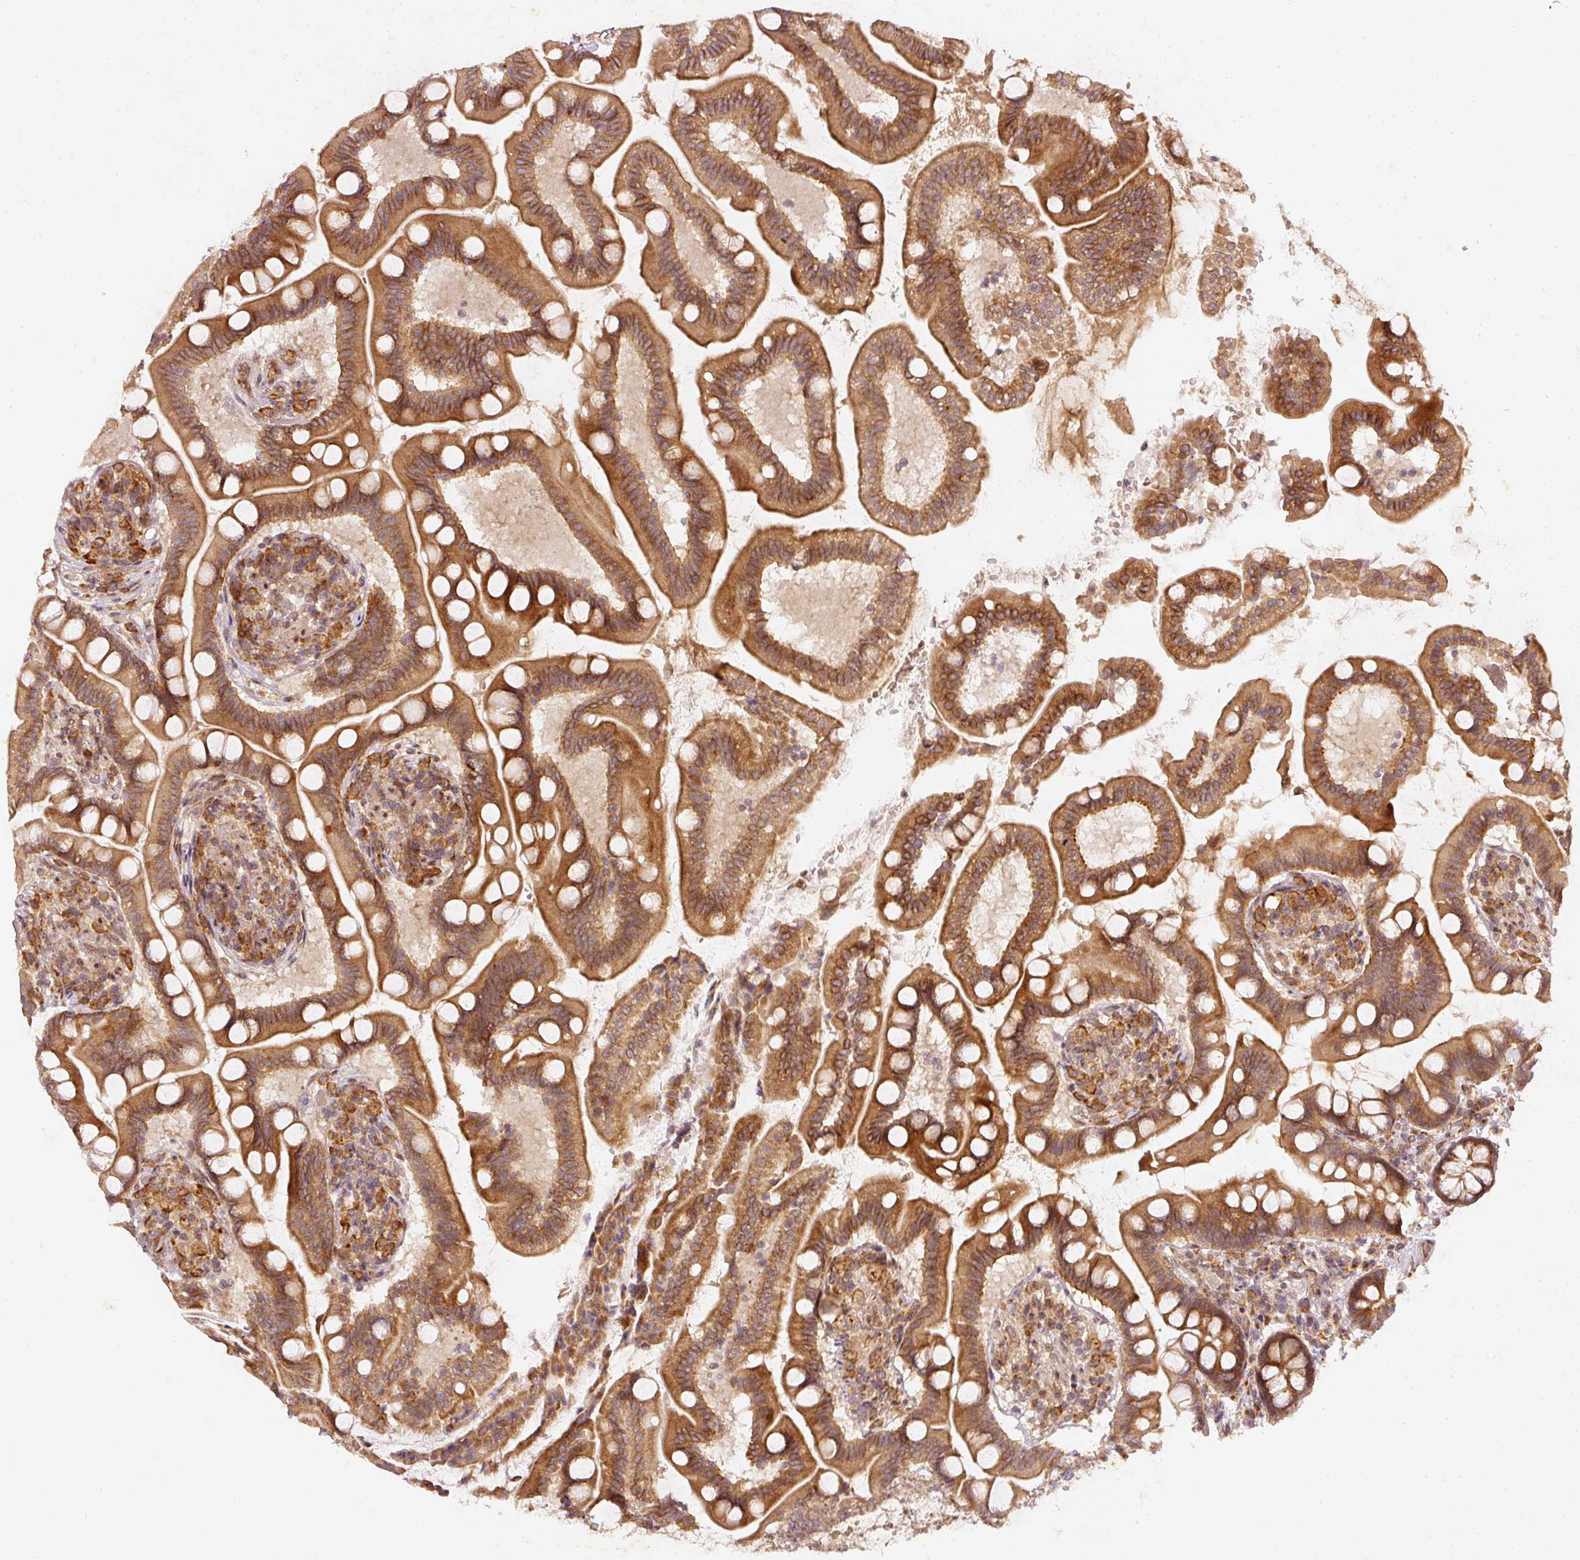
{"staining": {"intensity": "moderate", "quantity": ">75%", "location": "cytoplasmic/membranous"}, "tissue": "small intestine", "cell_type": "Glandular cells", "image_type": "normal", "snomed": [{"axis": "morphology", "description": "Normal tissue, NOS"}, {"axis": "topography", "description": "Small intestine"}], "caption": "Immunohistochemistry (IHC) histopathology image of unremarkable human small intestine stained for a protein (brown), which demonstrates medium levels of moderate cytoplasmic/membranous staining in approximately >75% of glandular cells.", "gene": "ZNF580", "patient": {"sex": "female", "age": 64}}